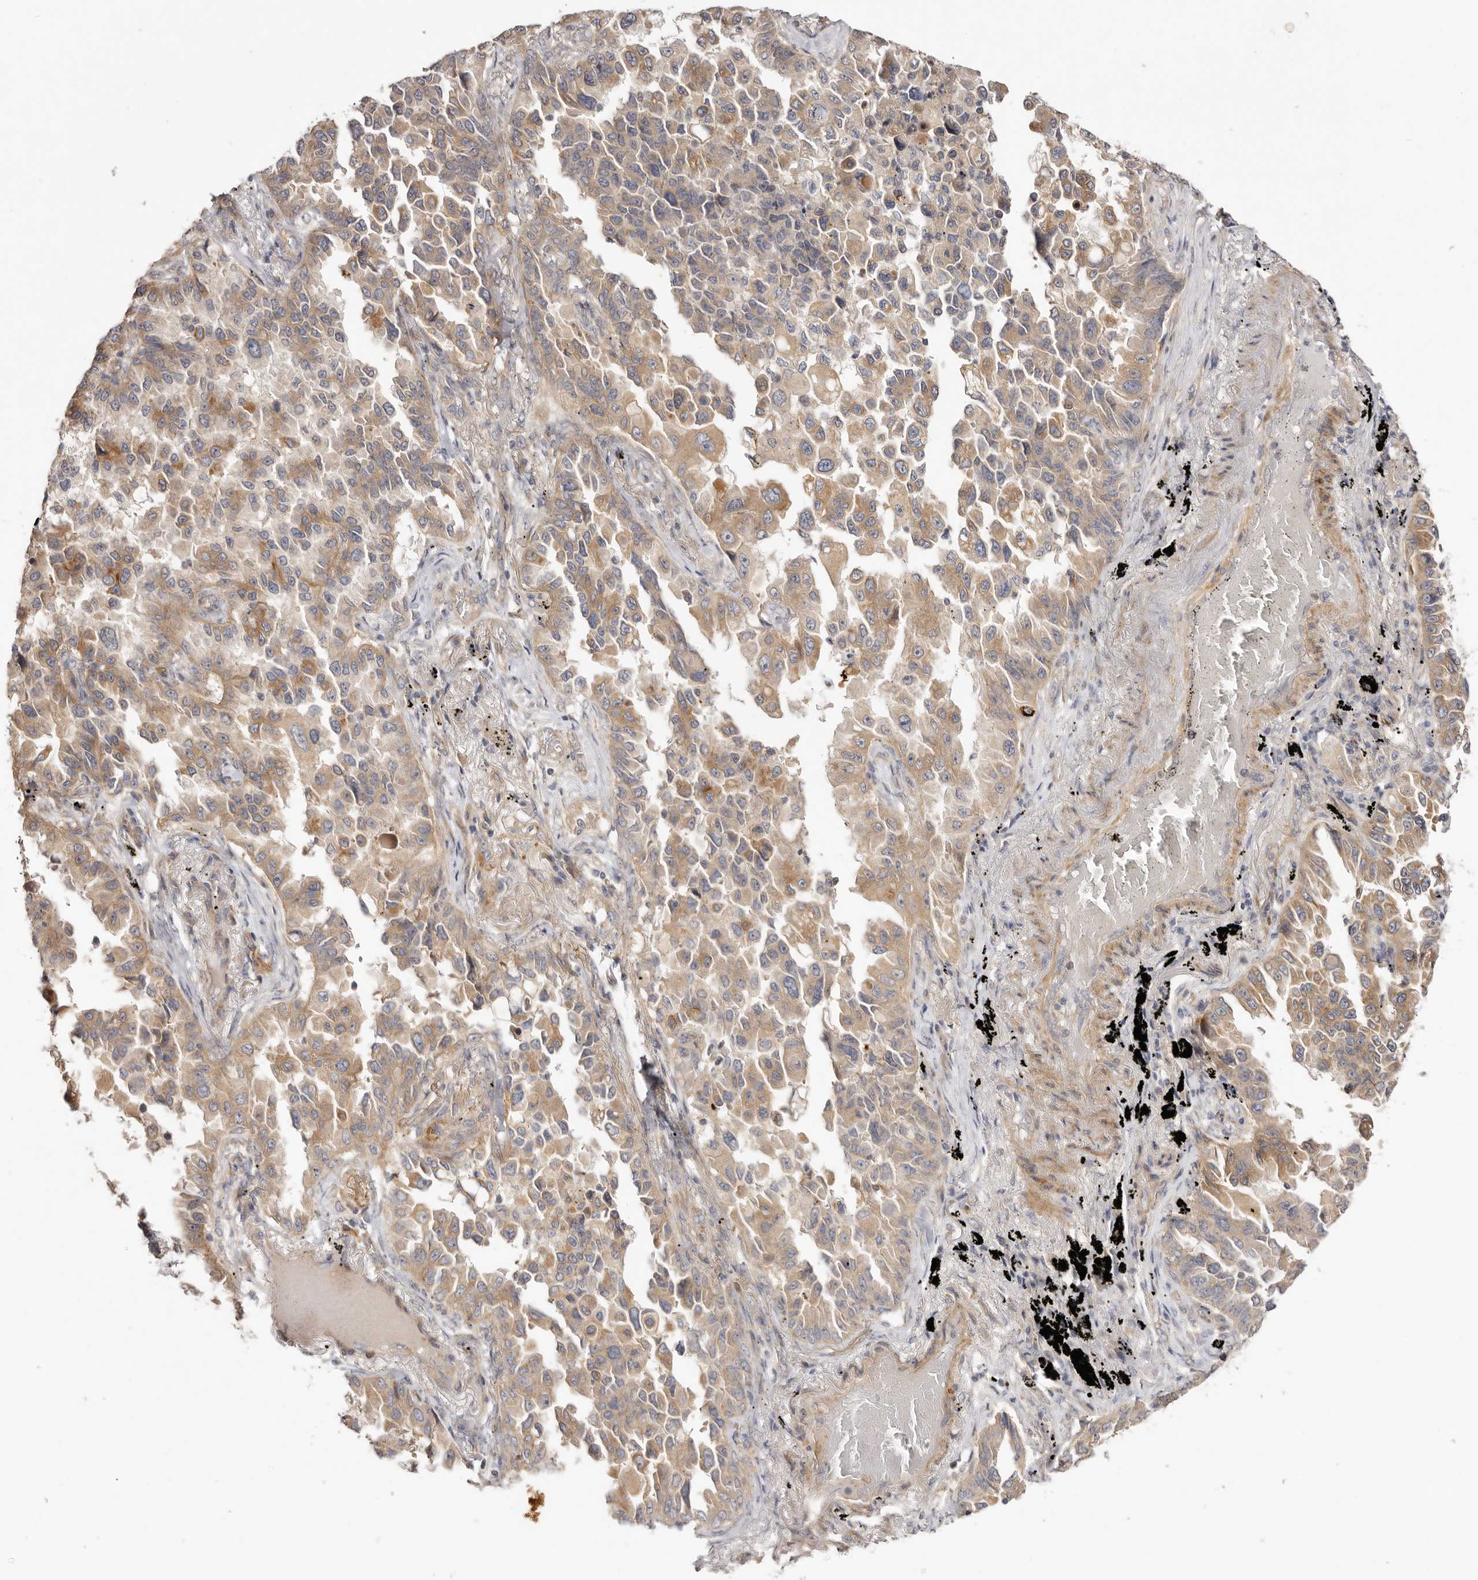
{"staining": {"intensity": "moderate", "quantity": ">75%", "location": "cytoplasmic/membranous"}, "tissue": "lung cancer", "cell_type": "Tumor cells", "image_type": "cancer", "snomed": [{"axis": "morphology", "description": "Adenocarcinoma, NOS"}, {"axis": "topography", "description": "Lung"}], "caption": "A medium amount of moderate cytoplasmic/membranous expression is identified in approximately >75% of tumor cells in lung adenocarcinoma tissue. Nuclei are stained in blue.", "gene": "ADAMTS9", "patient": {"sex": "female", "age": 67}}